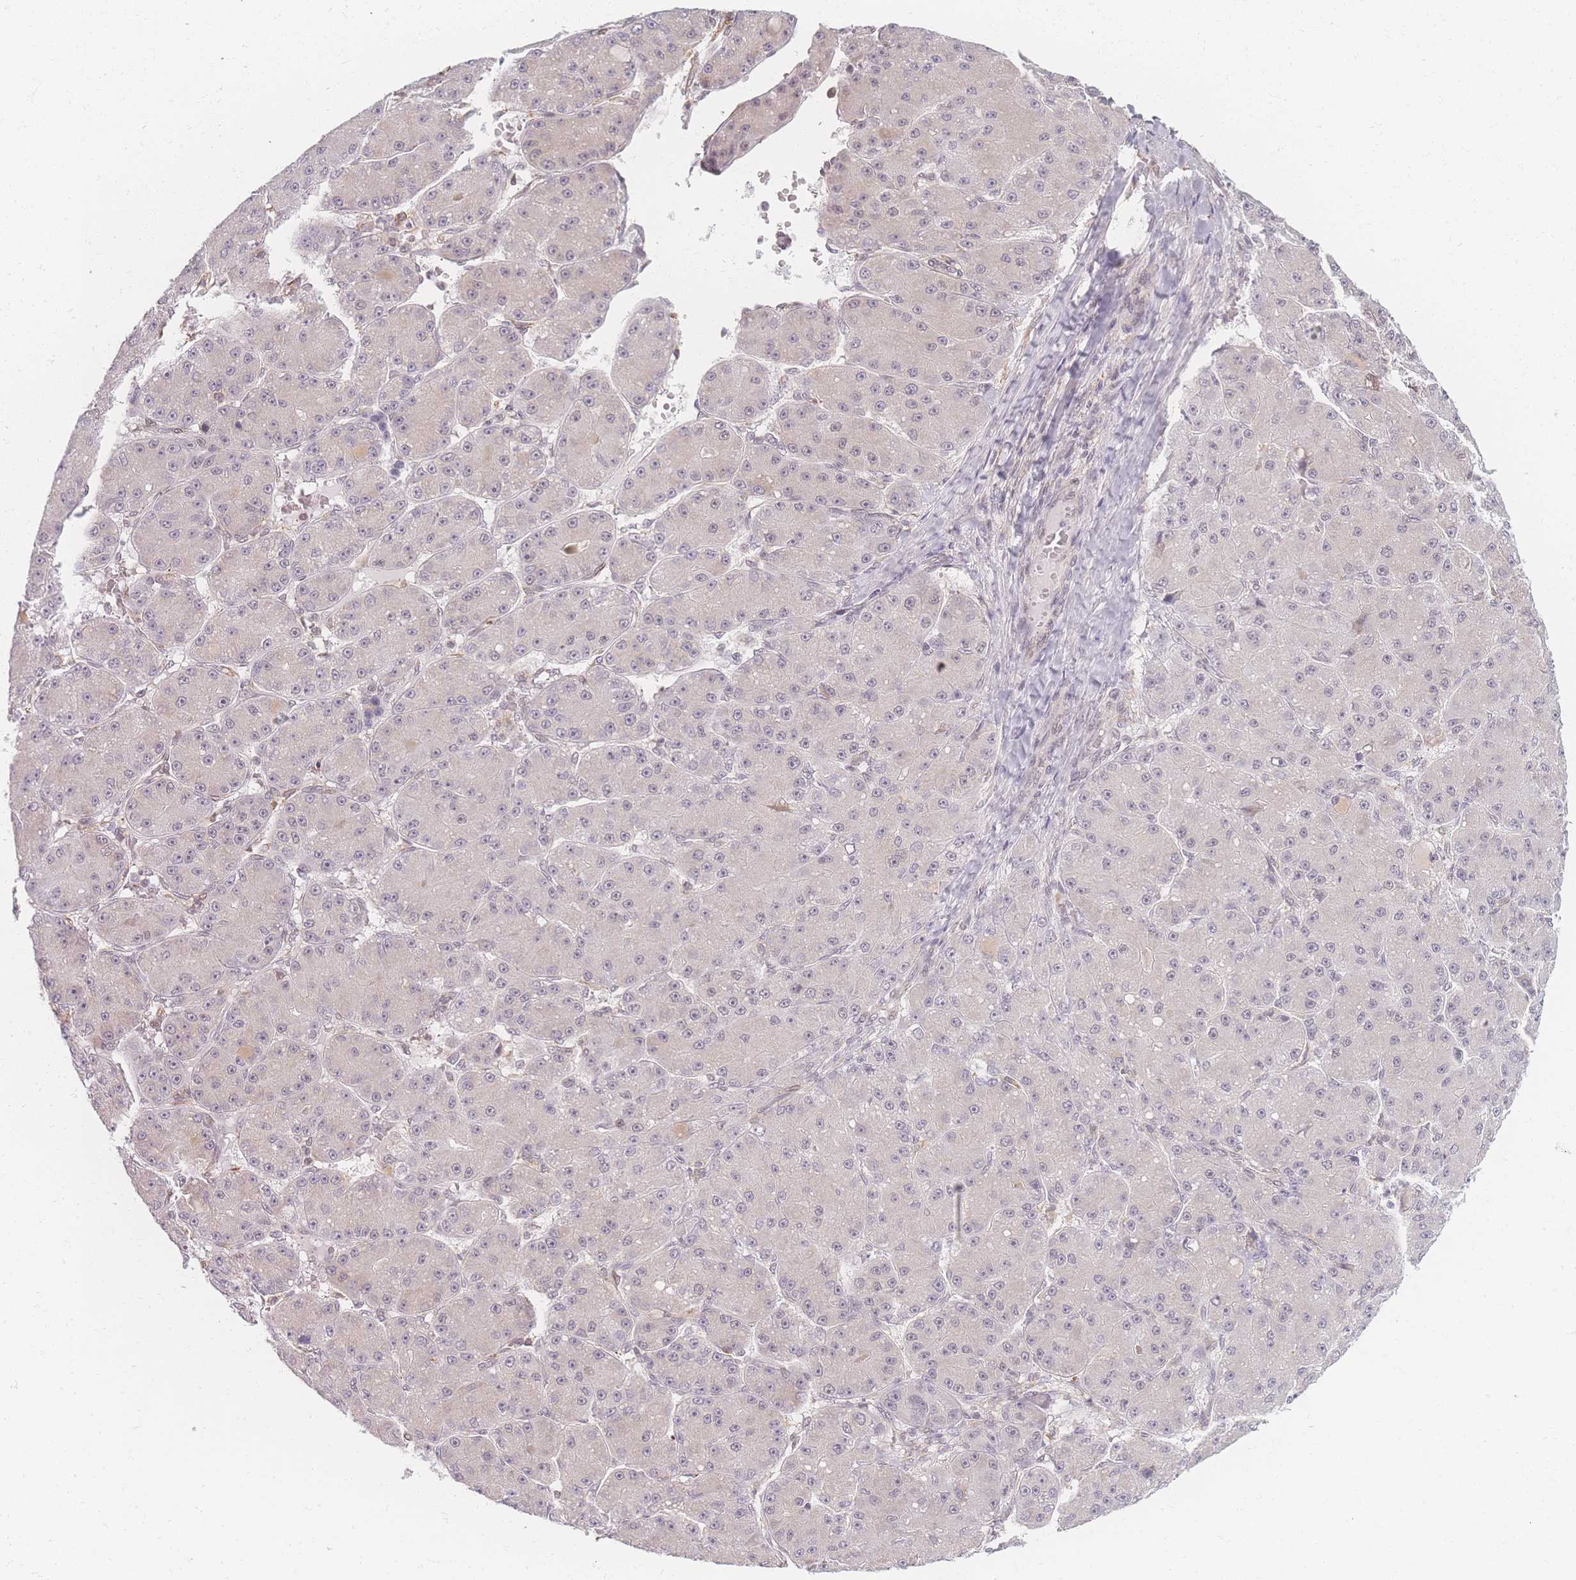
{"staining": {"intensity": "negative", "quantity": "none", "location": "none"}, "tissue": "liver cancer", "cell_type": "Tumor cells", "image_type": "cancer", "snomed": [{"axis": "morphology", "description": "Carcinoma, Hepatocellular, NOS"}, {"axis": "topography", "description": "Liver"}], "caption": "Micrograph shows no significant protein staining in tumor cells of hepatocellular carcinoma (liver).", "gene": "ZC3H13", "patient": {"sex": "male", "age": 67}}